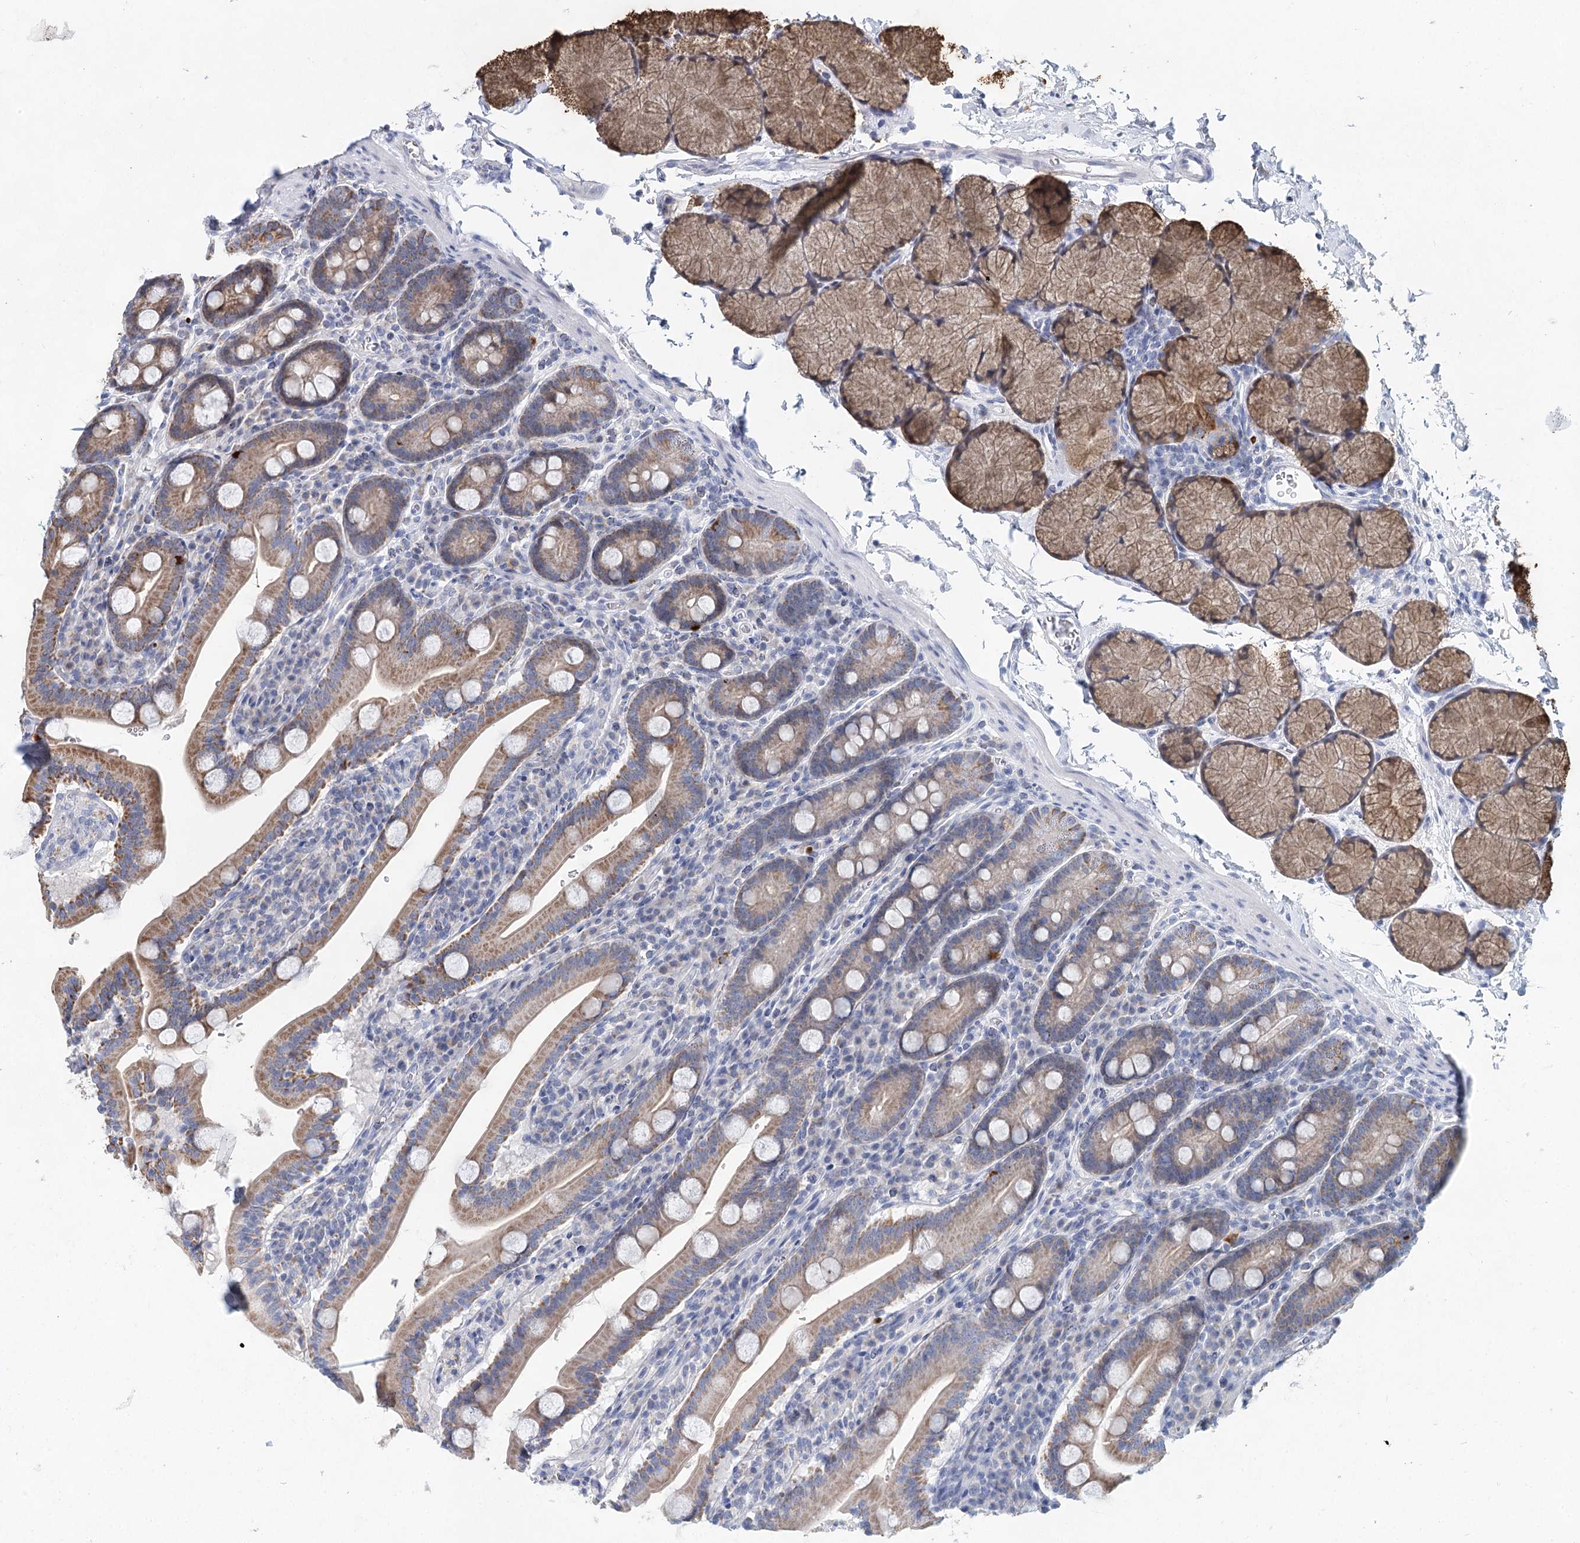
{"staining": {"intensity": "moderate", "quantity": ">75%", "location": "cytoplasmic/membranous"}, "tissue": "duodenum", "cell_type": "Glandular cells", "image_type": "normal", "snomed": [{"axis": "morphology", "description": "Normal tissue, NOS"}, {"axis": "topography", "description": "Duodenum"}], "caption": "Glandular cells display moderate cytoplasmic/membranous positivity in about >75% of cells in benign duodenum.", "gene": "XPO6", "patient": {"sex": "male", "age": 35}}